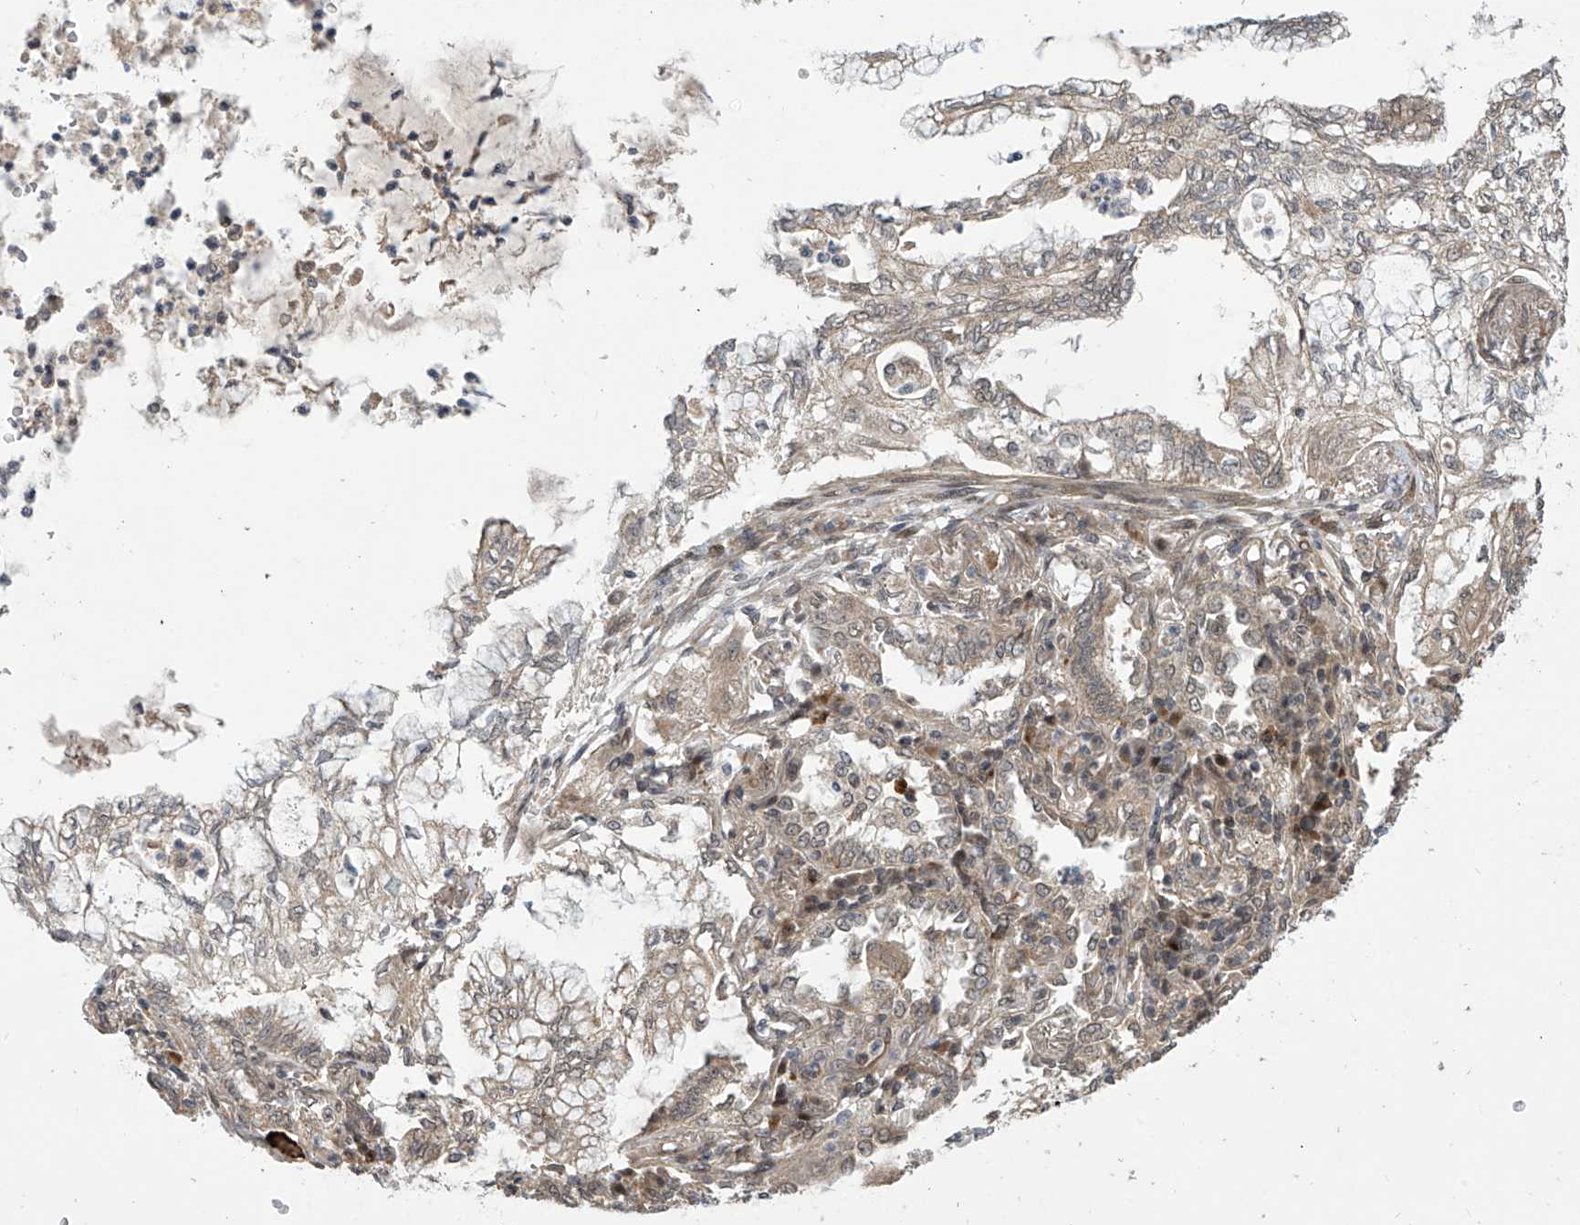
{"staining": {"intensity": "weak", "quantity": ">75%", "location": "cytoplasmic/membranous,nuclear"}, "tissue": "lung cancer", "cell_type": "Tumor cells", "image_type": "cancer", "snomed": [{"axis": "morphology", "description": "Adenocarcinoma, NOS"}, {"axis": "topography", "description": "Lung"}], "caption": "This is an image of immunohistochemistry (IHC) staining of lung adenocarcinoma, which shows weak positivity in the cytoplasmic/membranous and nuclear of tumor cells.", "gene": "ABHD13", "patient": {"sex": "female", "age": 70}}